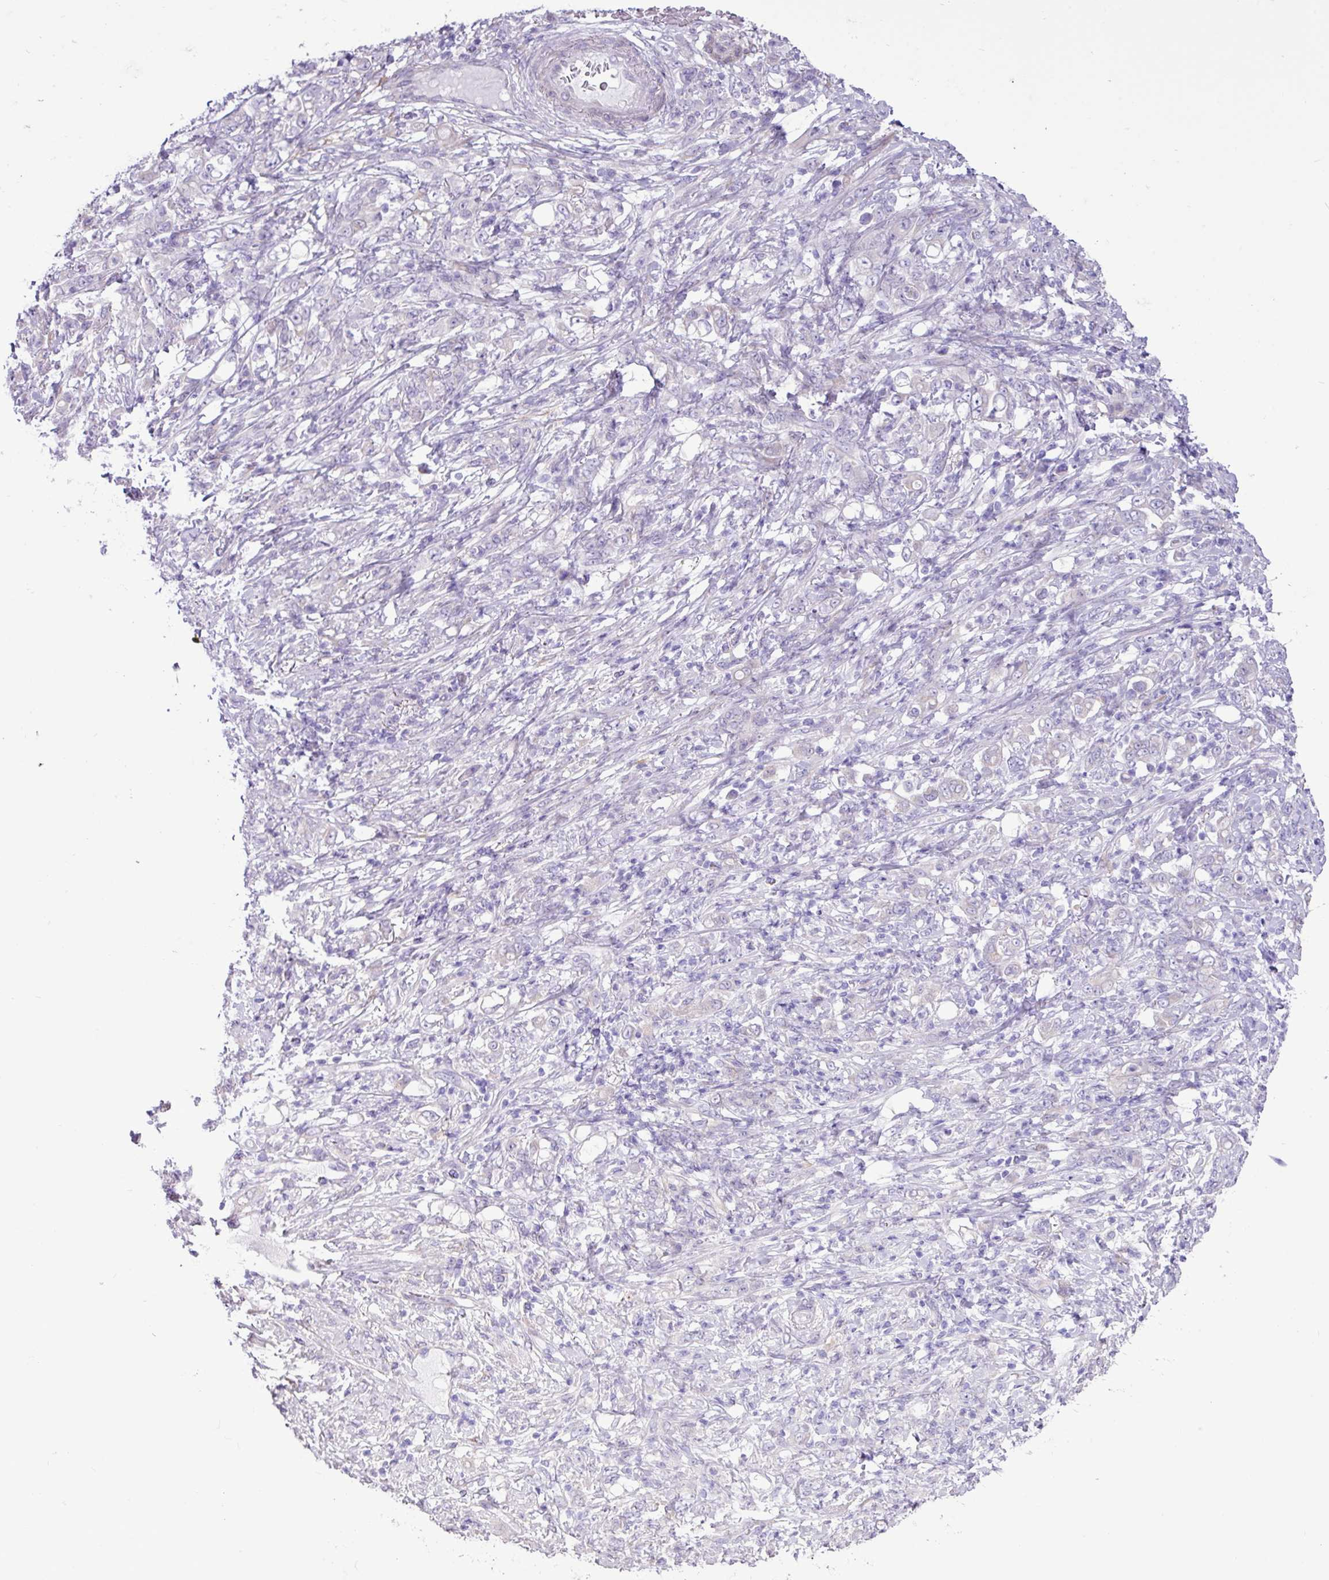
{"staining": {"intensity": "negative", "quantity": "none", "location": "none"}, "tissue": "stomach cancer", "cell_type": "Tumor cells", "image_type": "cancer", "snomed": [{"axis": "morphology", "description": "Adenocarcinoma, NOS"}, {"axis": "topography", "description": "Stomach"}], "caption": "Tumor cells are negative for brown protein staining in stomach adenocarcinoma.", "gene": "SLC38A1", "patient": {"sex": "female", "age": 79}}